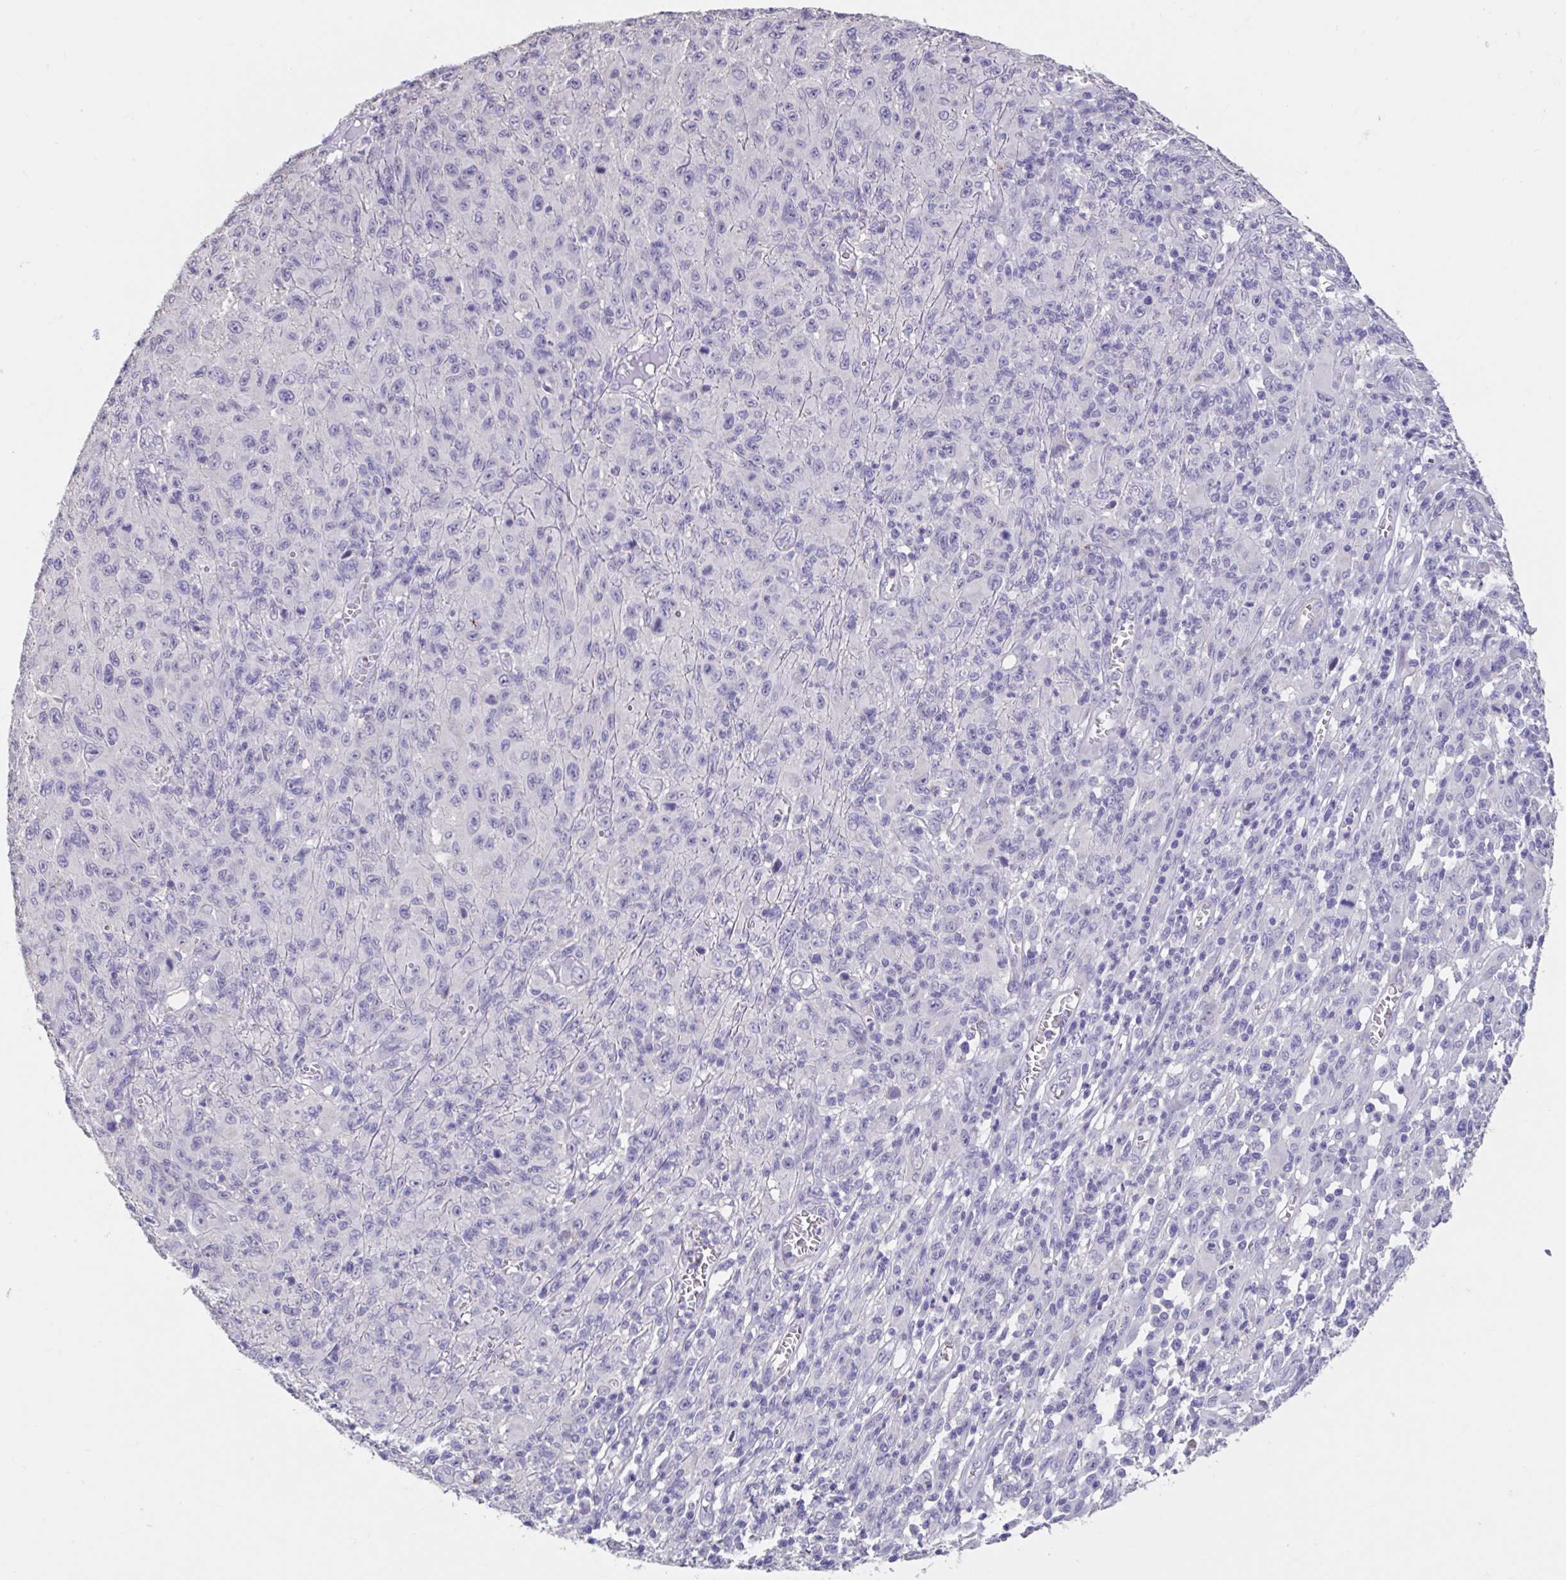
{"staining": {"intensity": "negative", "quantity": "none", "location": "none"}, "tissue": "melanoma", "cell_type": "Tumor cells", "image_type": "cancer", "snomed": [{"axis": "morphology", "description": "Malignant melanoma, NOS"}, {"axis": "topography", "description": "Skin"}], "caption": "IHC of human melanoma shows no expression in tumor cells.", "gene": "GPR162", "patient": {"sex": "male", "age": 46}}